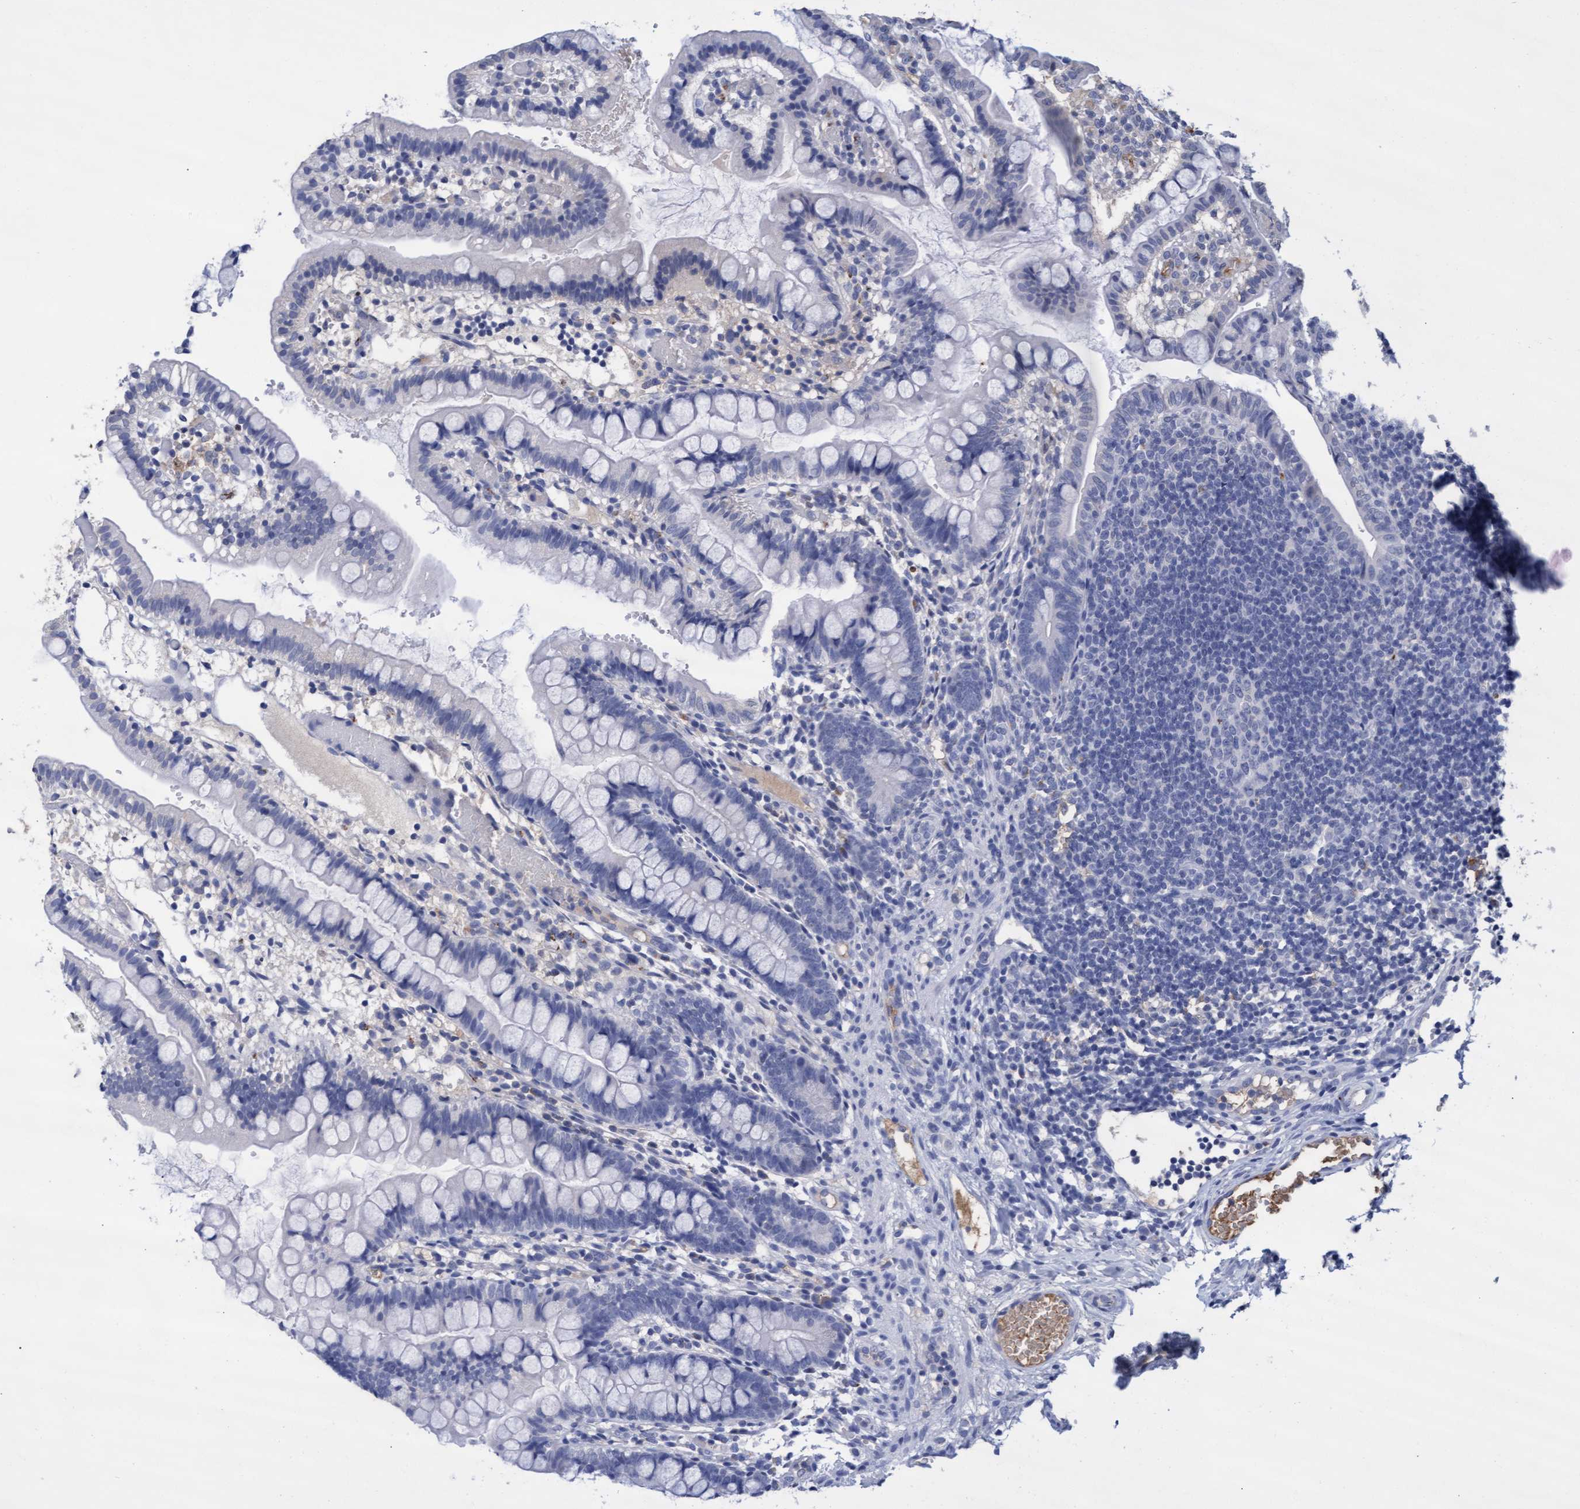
{"staining": {"intensity": "negative", "quantity": "none", "location": "none"}, "tissue": "small intestine", "cell_type": "Glandular cells", "image_type": "normal", "snomed": [{"axis": "morphology", "description": "Normal tissue, NOS"}, {"axis": "morphology", "description": "Developmental malformation"}, {"axis": "topography", "description": "Small intestine"}], "caption": "Immunohistochemistry of unremarkable human small intestine exhibits no expression in glandular cells. Brightfield microscopy of IHC stained with DAB (brown) and hematoxylin (blue), captured at high magnification.", "gene": "GPR39", "patient": {"sex": "male"}}